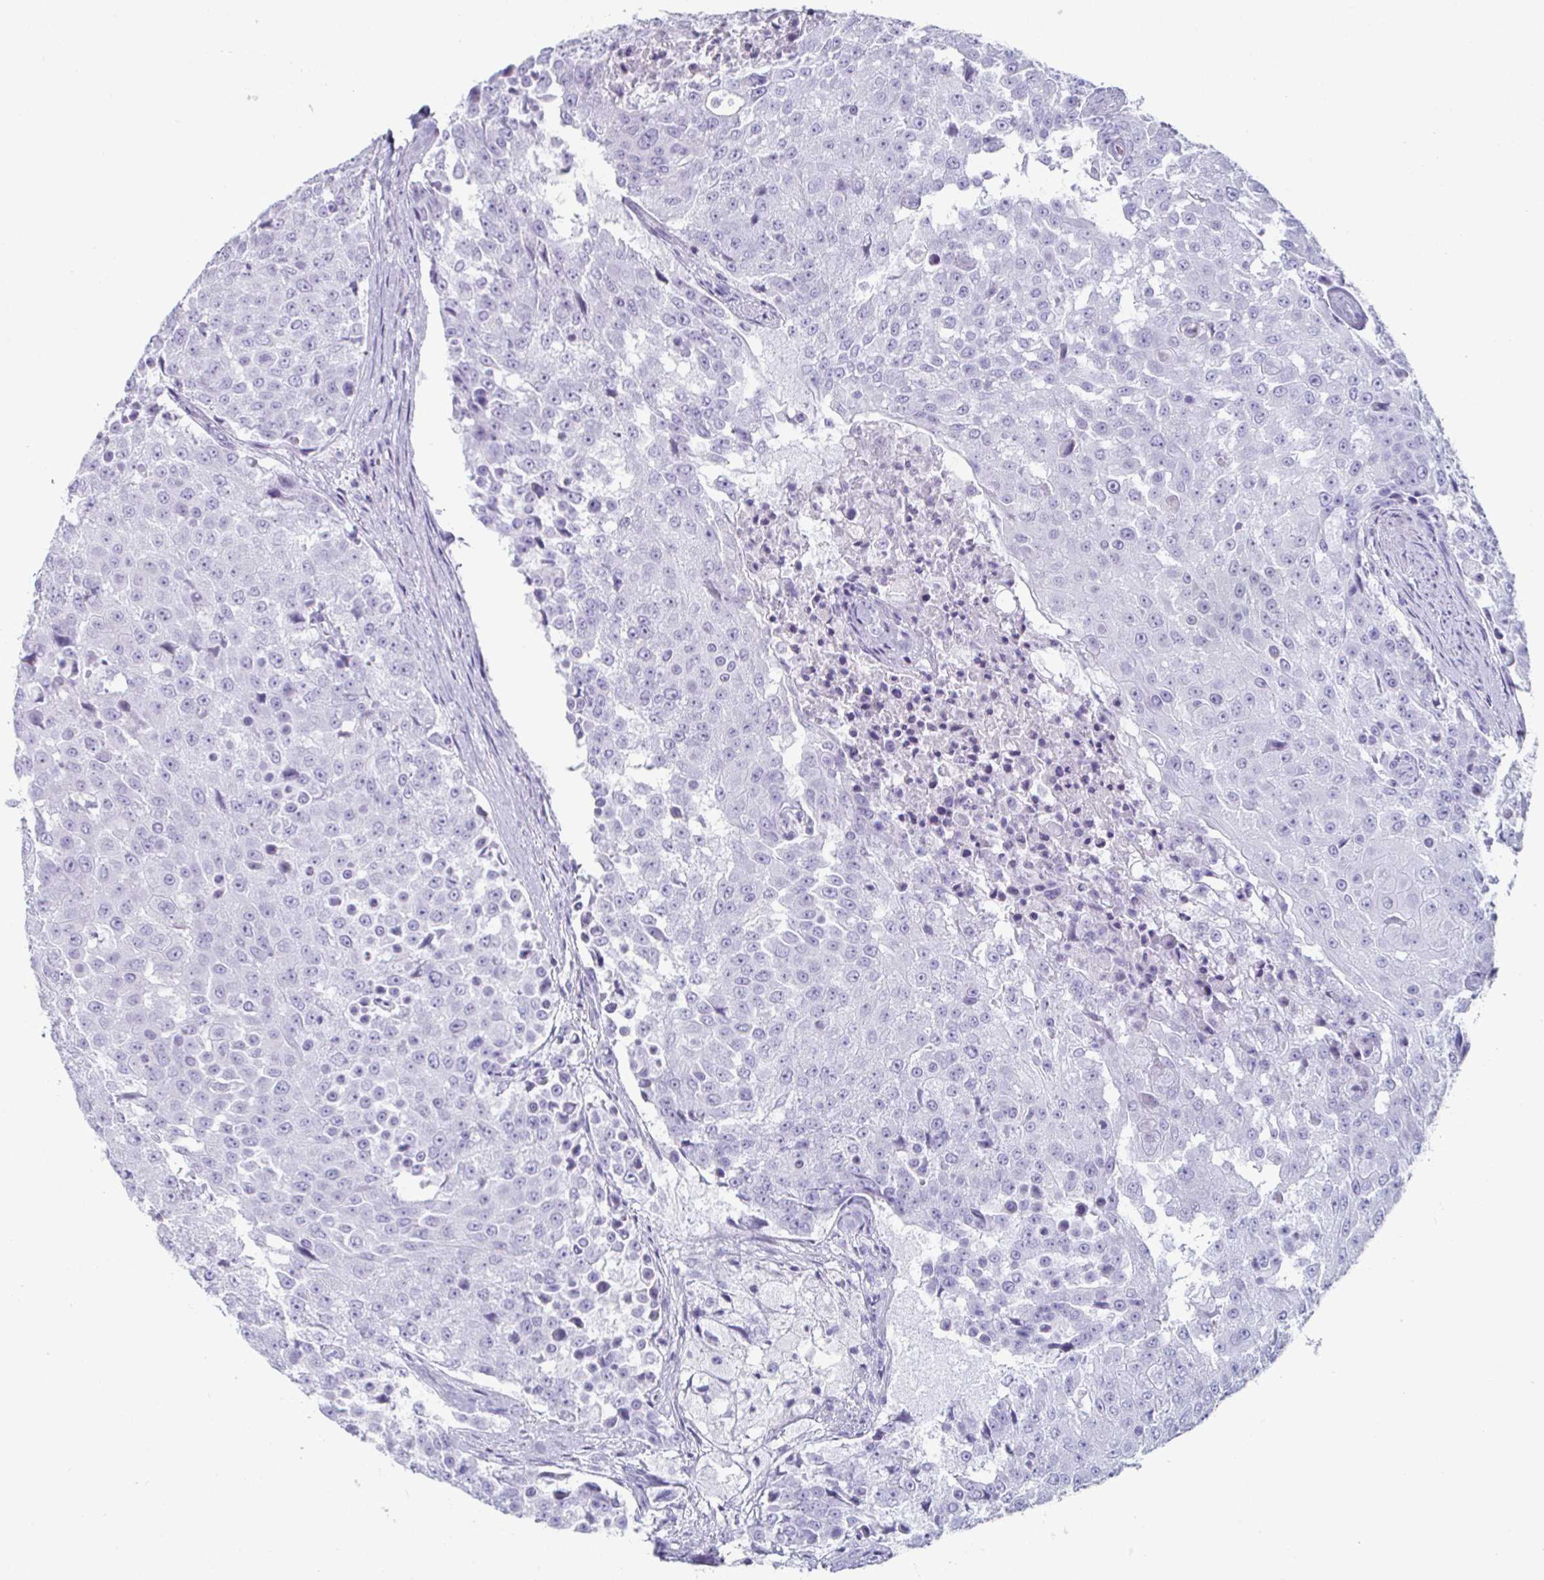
{"staining": {"intensity": "negative", "quantity": "none", "location": "none"}, "tissue": "urothelial cancer", "cell_type": "Tumor cells", "image_type": "cancer", "snomed": [{"axis": "morphology", "description": "Urothelial carcinoma, High grade"}, {"axis": "topography", "description": "Urinary bladder"}], "caption": "Tumor cells show no significant protein expression in high-grade urothelial carcinoma.", "gene": "CREG2", "patient": {"sex": "female", "age": 63}}